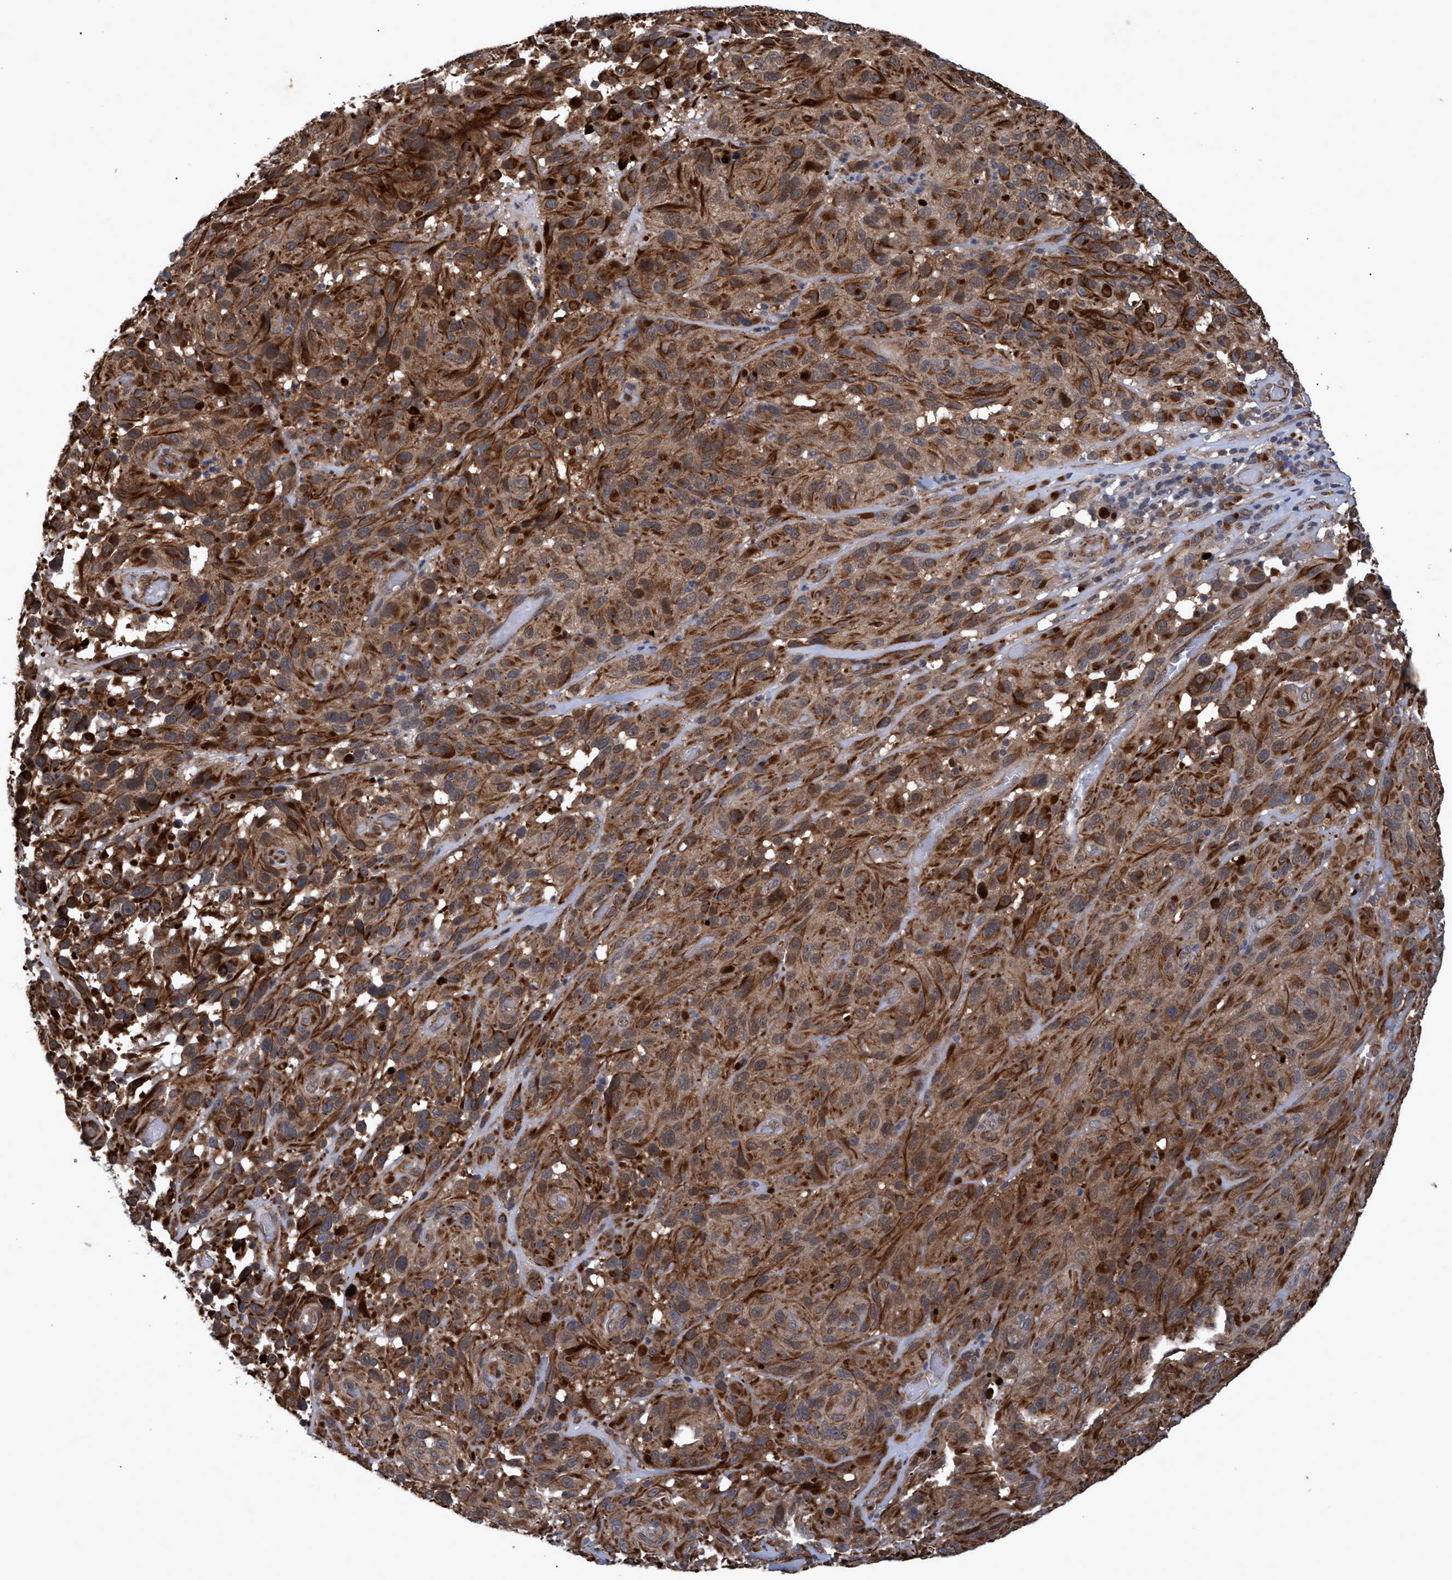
{"staining": {"intensity": "strong", "quantity": ">75%", "location": "cytoplasmic/membranous"}, "tissue": "melanoma", "cell_type": "Tumor cells", "image_type": "cancer", "snomed": [{"axis": "morphology", "description": "Malignant melanoma, NOS"}, {"axis": "topography", "description": "Skin"}], "caption": "Malignant melanoma stained with DAB IHC exhibits high levels of strong cytoplasmic/membranous positivity in about >75% of tumor cells.", "gene": "PSMB6", "patient": {"sex": "male", "age": 66}}